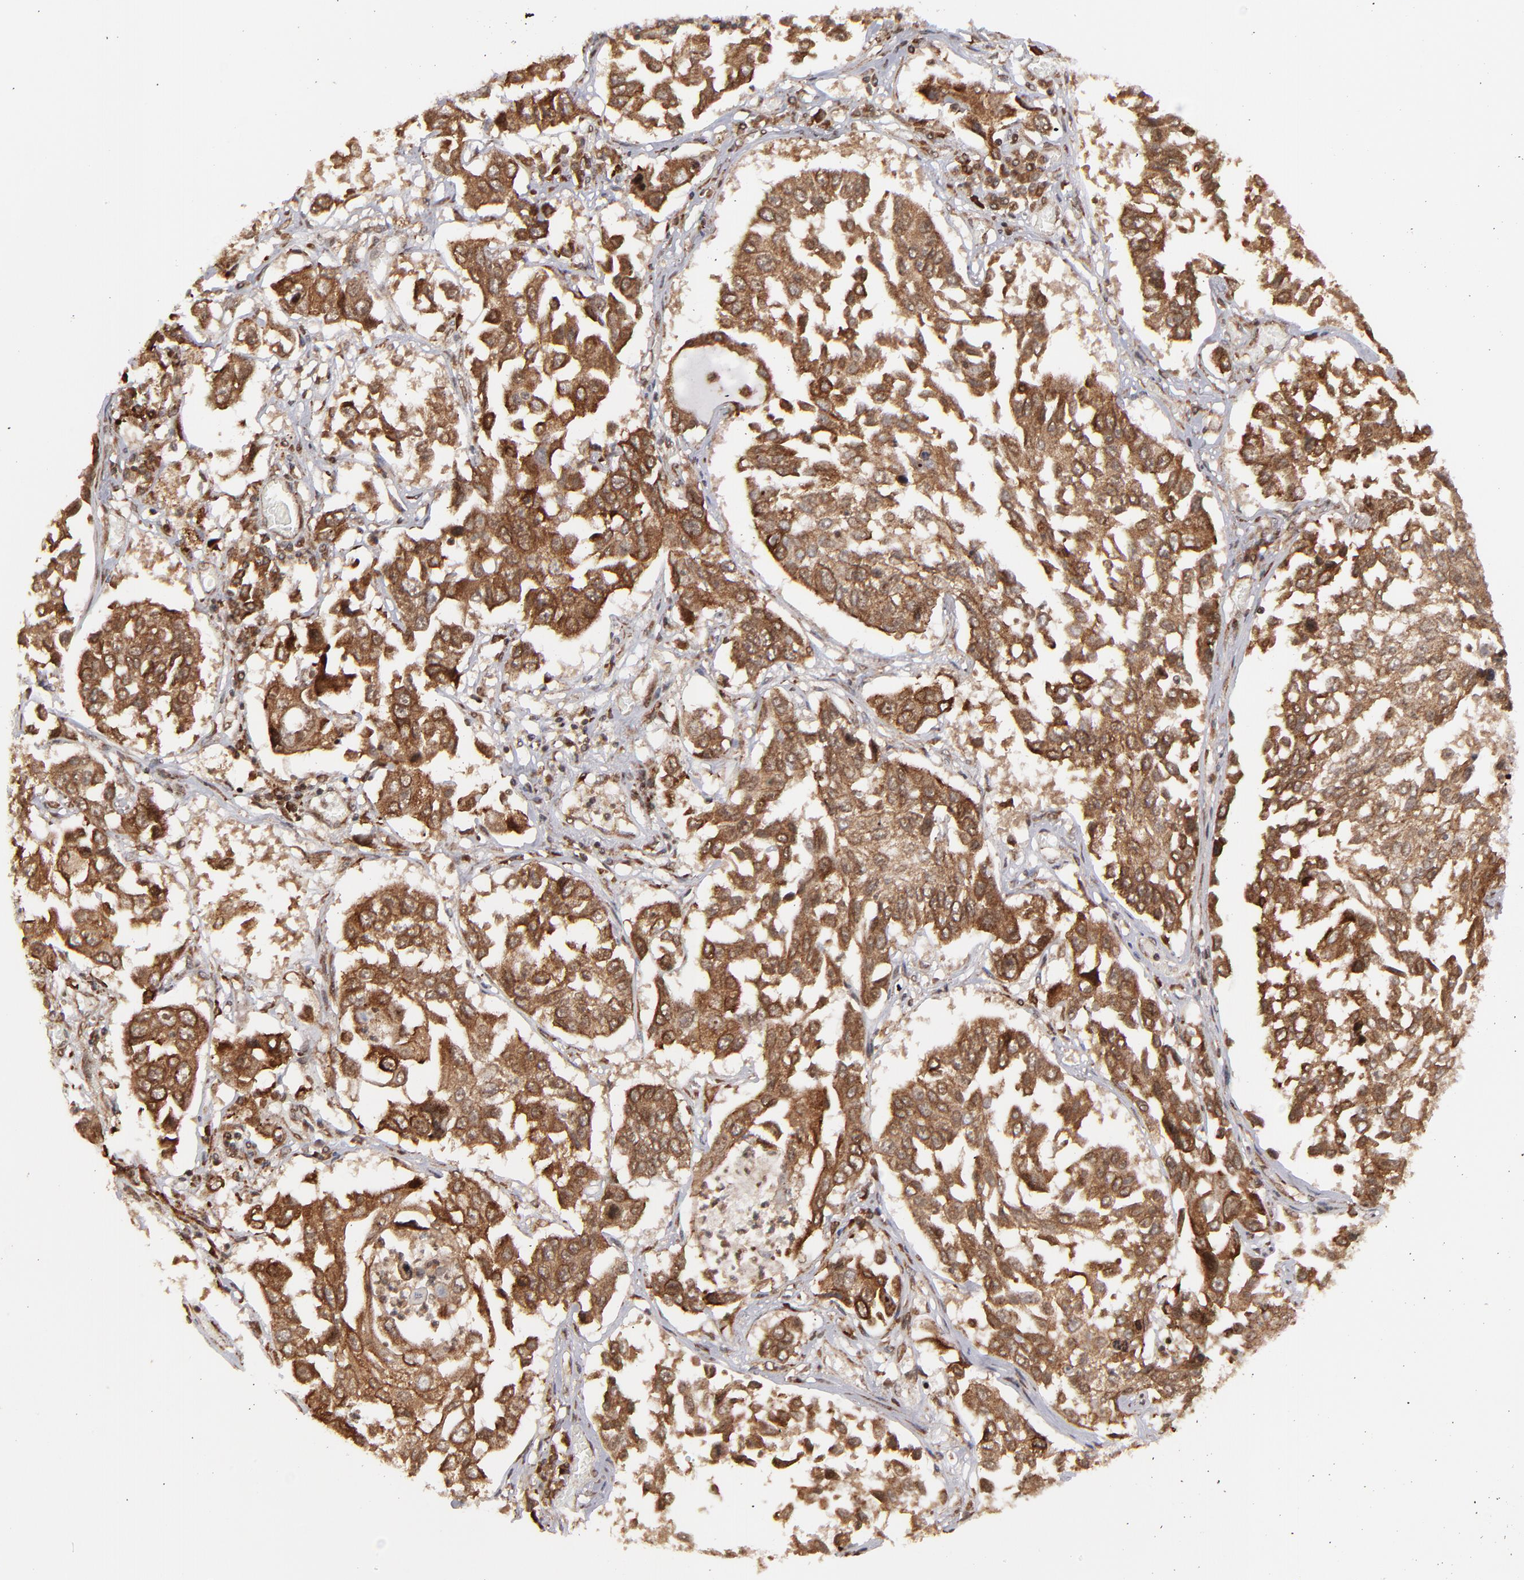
{"staining": {"intensity": "strong", "quantity": ">75%", "location": "cytoplasmic/membranous,nuclear"}, "tissue": "lung cancer", "cell_type": "Tumor cells", "image_type": "cancer", "snomed": [{"axis": "morphology", "description": "Squamous cell carcinoma, NOS"}, {"axis": "topography", "description": "Lung"}], "caption": "Tumor cells show high levels of strong cytoplasmic/membranous and nuclear positivity in about >75% of cells in lung cancer (squamous cell carcinoma). The staining is performed using DAB brown chromogen to label protein expression. The nuclei are counter-stained blue using hematoxylin.", "gene": "RGS6", "patient": {"sex": "male", "age": 71}}